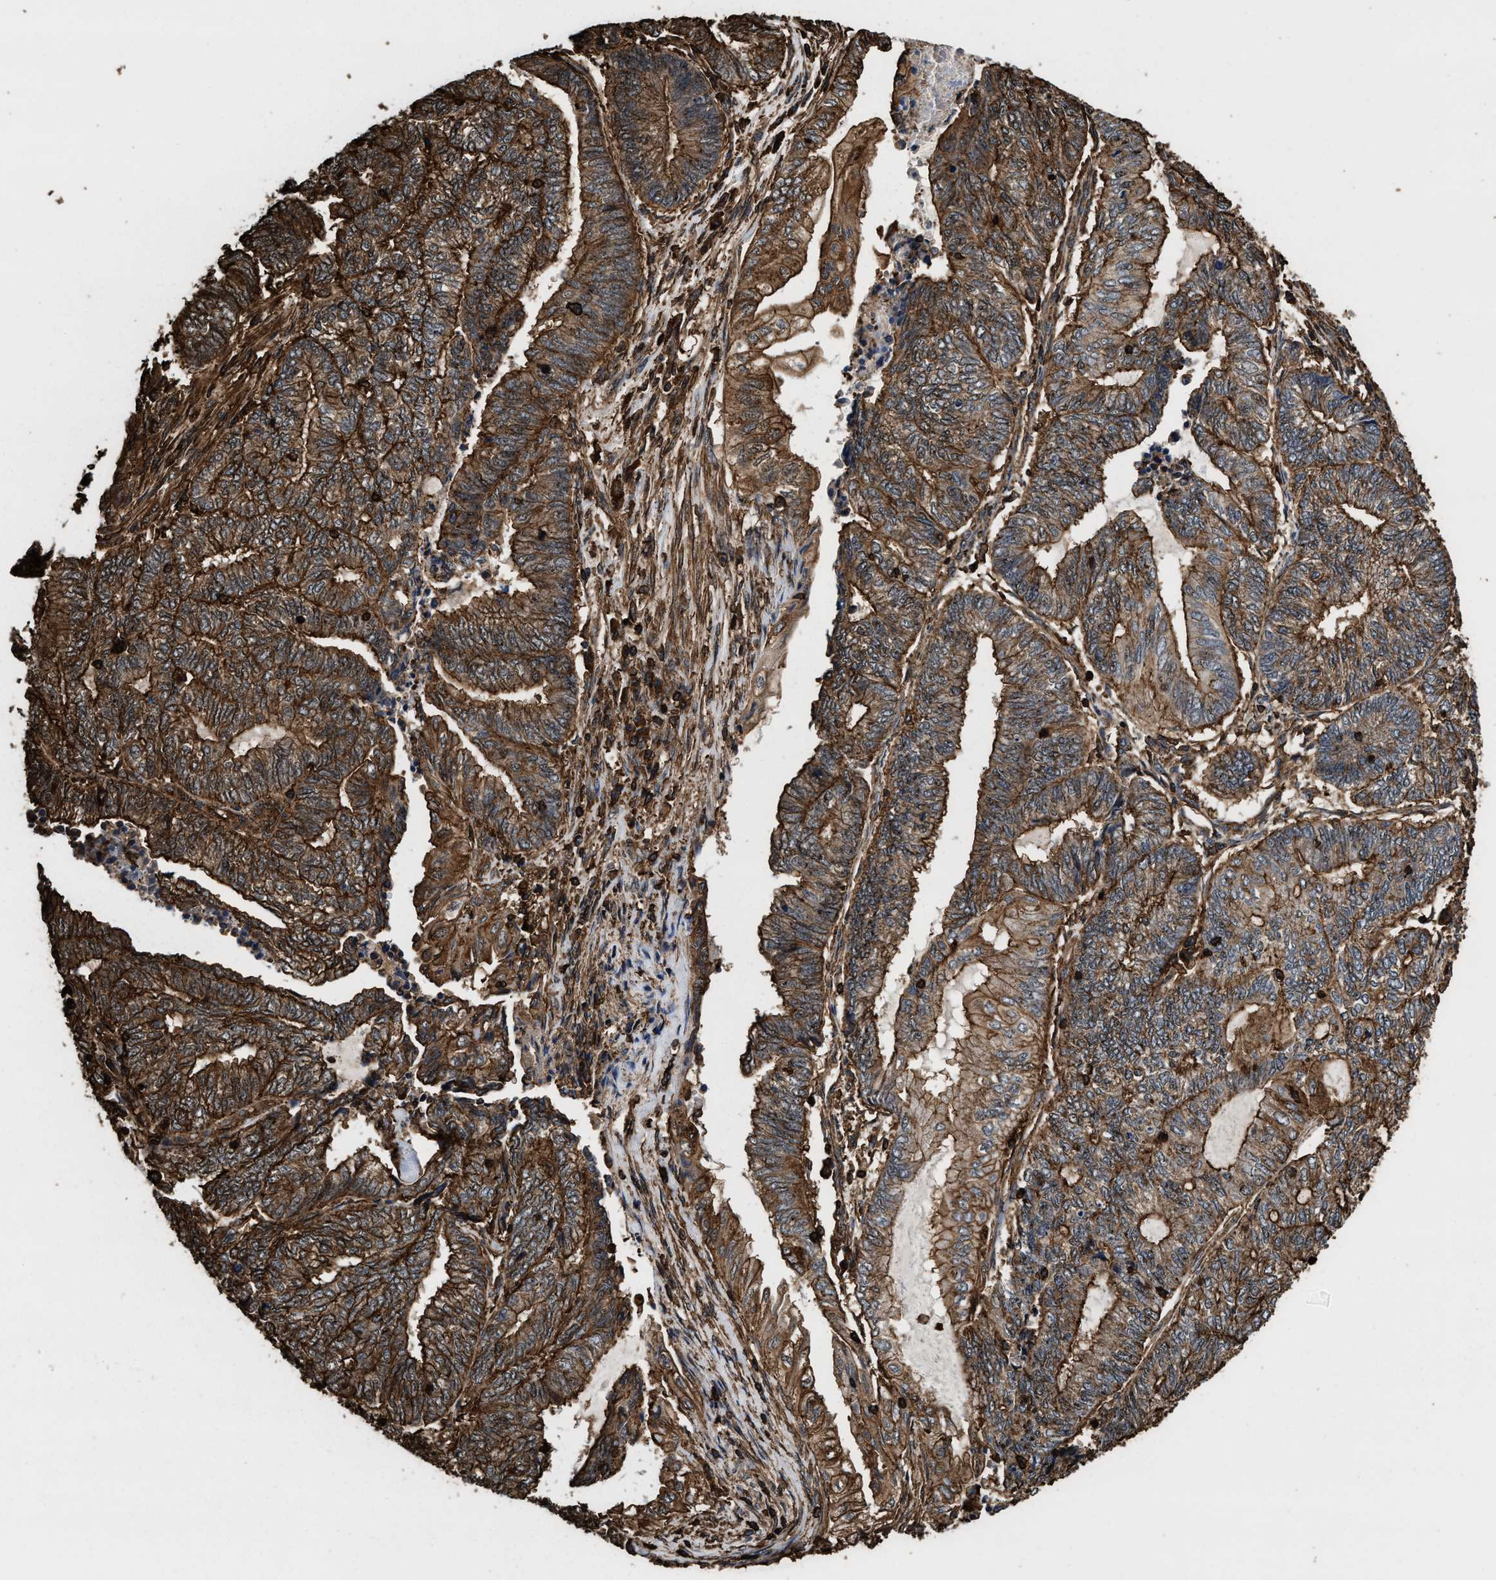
{"staining": {"intensity": "strong", "quantity": ">75%", "location": "cytoplasmic/membranous"}, "tissue": "endometrial cancer", "cell_type": "Tumor cells", "image_type": "cancer", "snomed": [{"axis": "morphology", "description": "Adenocarcinoma, NOS"}, {"axis": "topography", "description": "Uterus"}, {"axis": "topography", "description": "Endometrium"}], "caption": "IHC (DAB) staining of endometrial cancer exhibits strong cytoplasmic/membranous protein expression in about >75% of tumor cells.", "gene": "KBTBD2", "patient": {"sex": "female", "age": 70}}